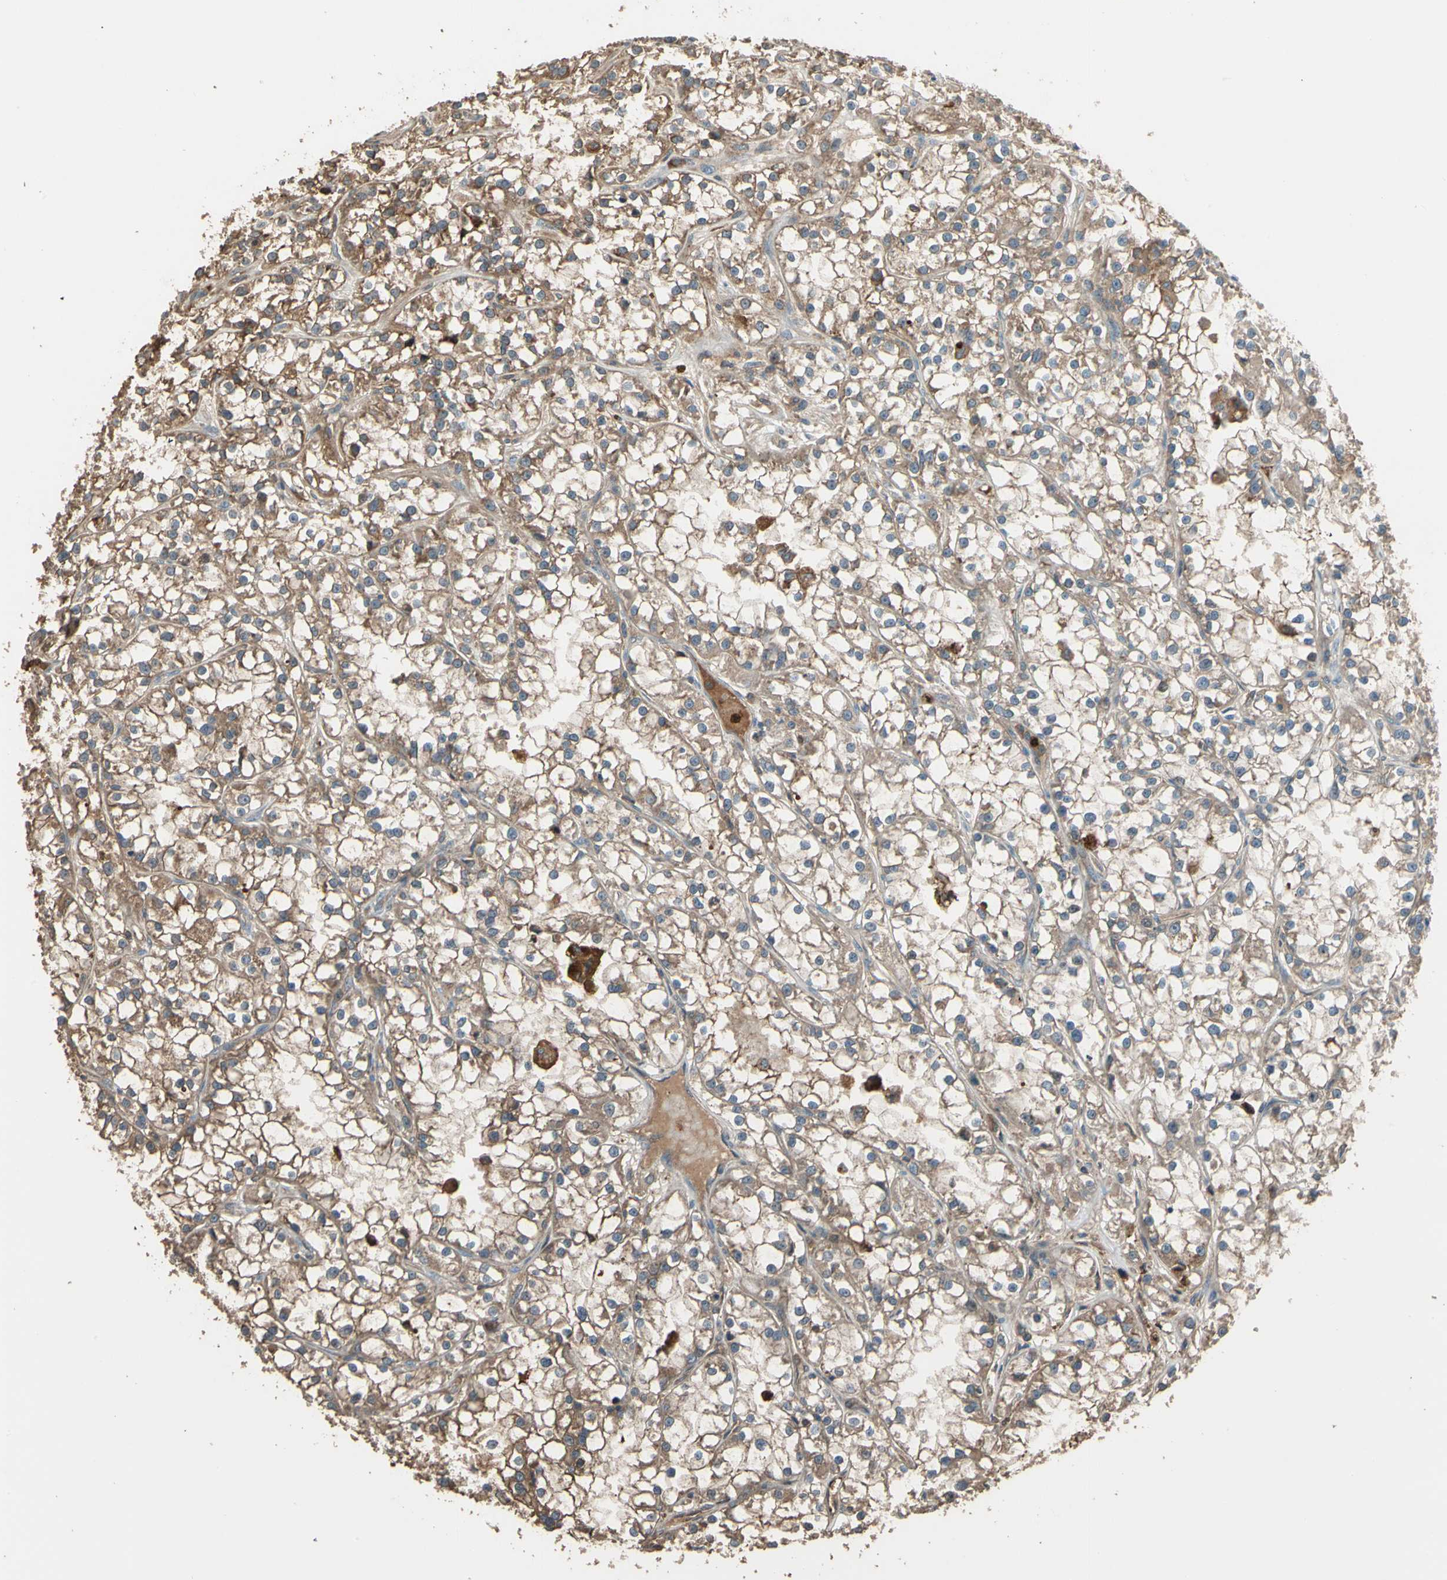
{"staining": {"intensity": "moderate", "quantity": ">75%", "location": "cytoplasmic/membranous"}, "tissue": "renal cancer", "cell_type": "Tumor cells", "image_type": "cancer", "snomed": [{"axis": "morphology", "description": "Adenocarcinoma, NOS"}, {"axis": "topography", "description": "Kidney"}], "caption": "Approximately >75% of tumor cells in human renal adenocarcinoma exhibit moderate cytoplasmic/membranous protein positivity as visualized by brown immunohistochemical staining.", "gene": "STX11", "patient": {"sex": "female", "age": 52}}